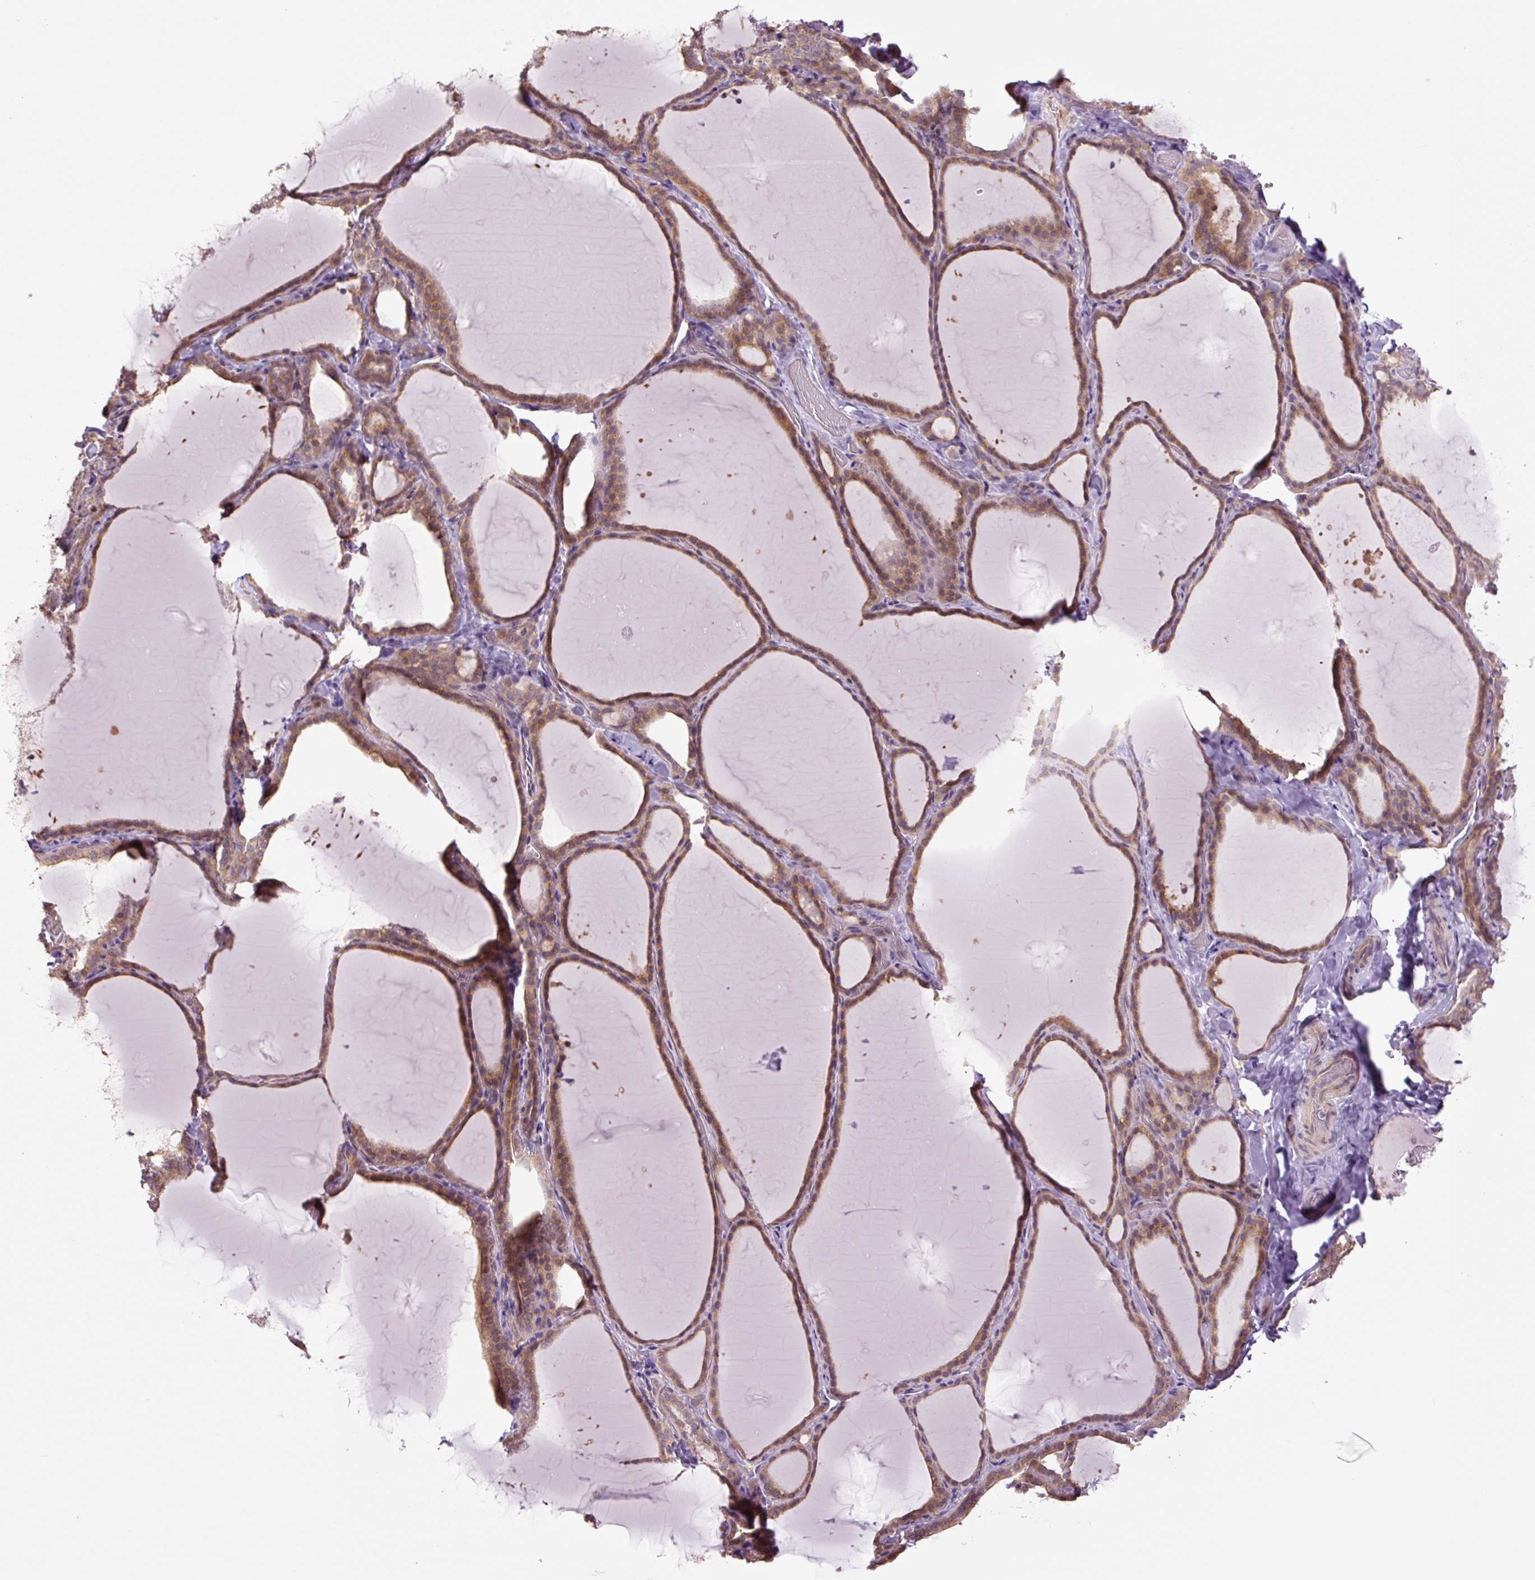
{"staining": {"intensity": "moderate", "quantity": ">75%", "location": "cytoplasmic/membranous"}, "tissue": "thyroid gland", "cell_type": "Glandular cells", "image_type": "normal", "snomed": [{"axis": "morphology", "description": "Normal tissue, NOS"}, {"axis": "topography", "description": "Thyroid gland"}], "caption": "Moderate cytoplasmic/membranous positivity is appreciated in approximately >75% of glandular cells in normal thyroid gland. Nuclei are stained in blue.", "gene": "TPT1", "patient": {"sex": "female", "age": 22}}